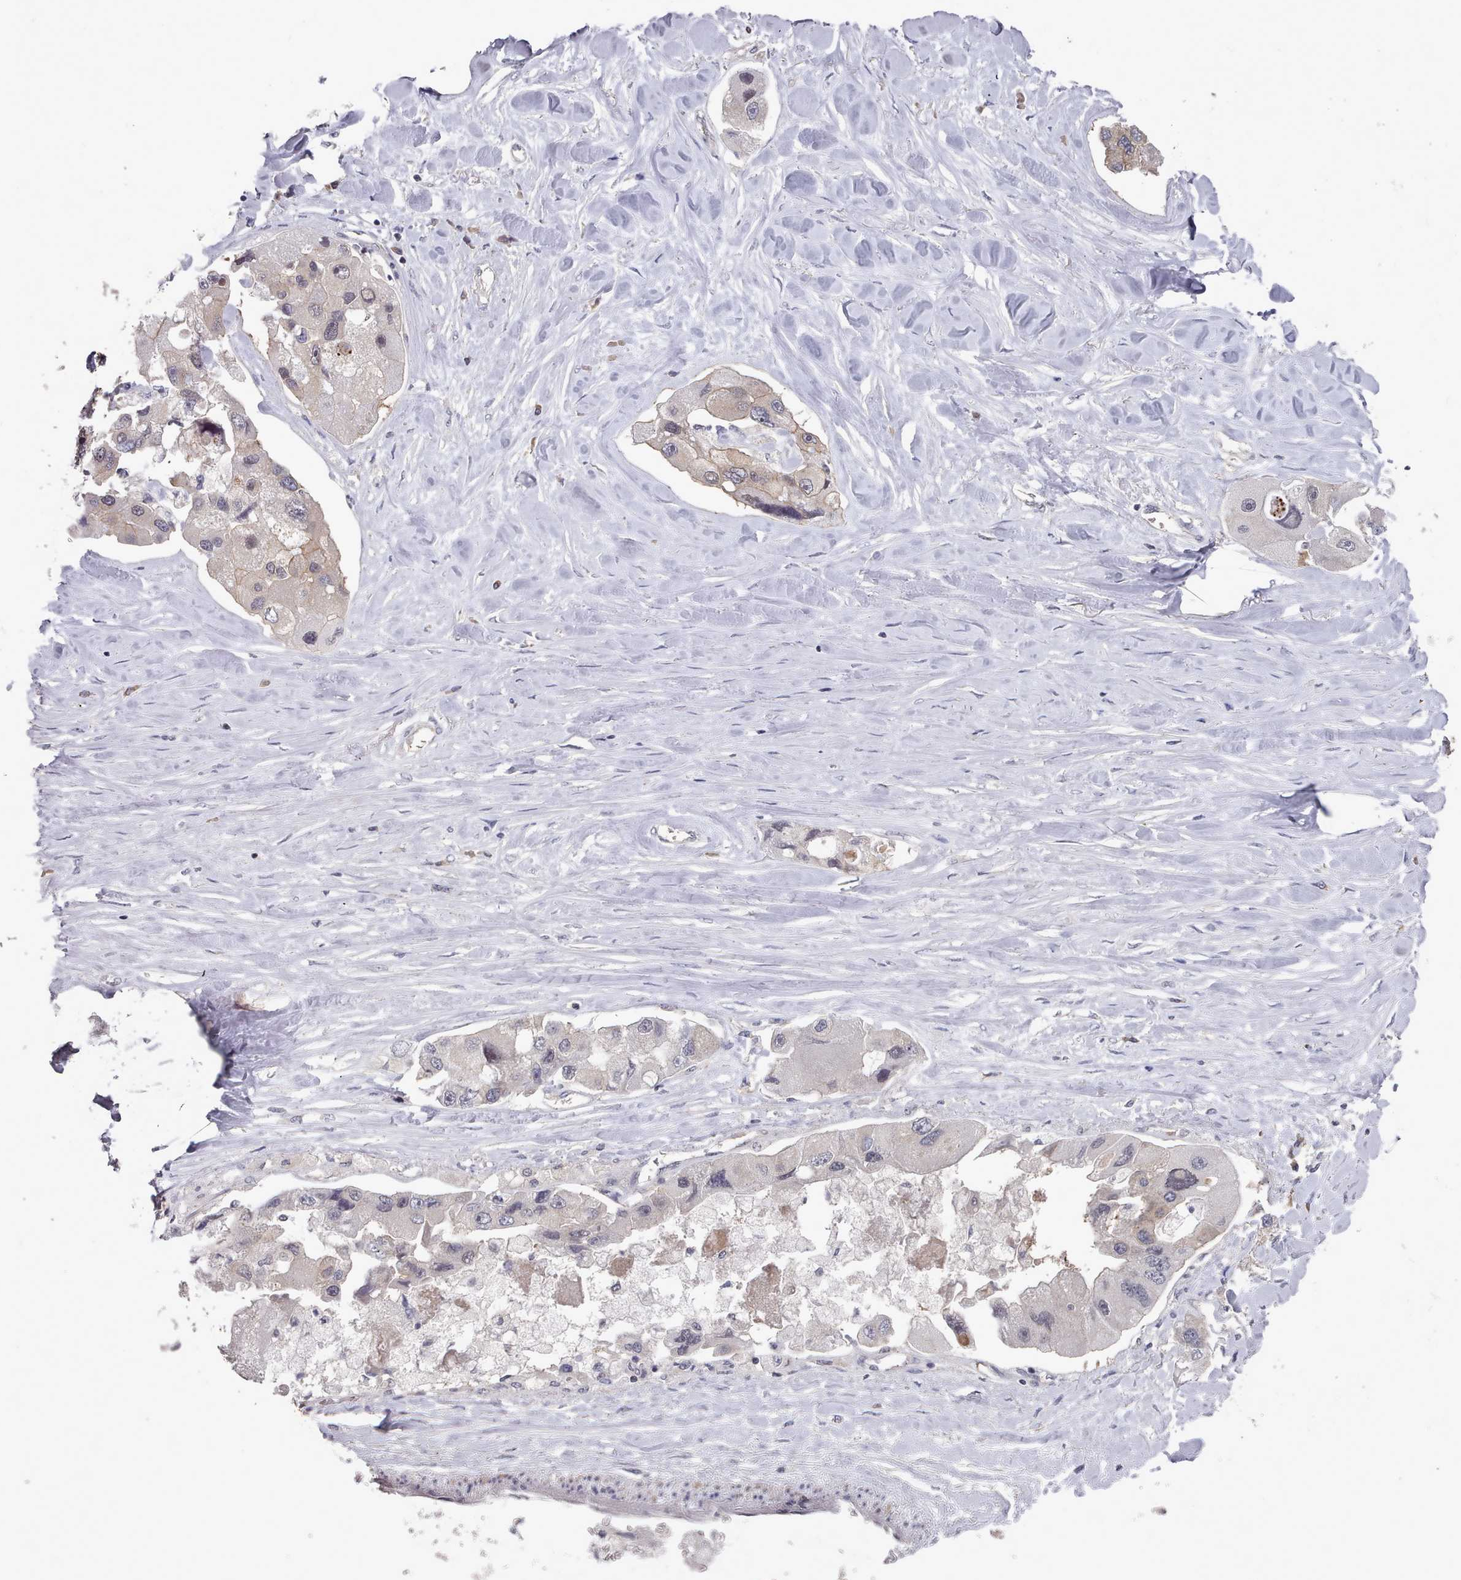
{"staining": {"intensity": "negative", "quantity": "none", "location": "none"}, "tissue": "lung cancer", "cell_type": "Tumor cells", "image_type": "cancer", "snomed": [{"axis": "morphology", "description": "Adenocarcinoma, NOS"}, {"axis": "topography", "description": "Lung"}], "caption": "Image shows no protein expression in tumor cells of lung adenocarcinoma tissue. (DAB (3,3'-diaminobenzidine) immunohistochemistry visualized using brightfield microscopy, high magnification).", "gene": "HYAL3", "patient": {"sex": "female", "age": 54}}